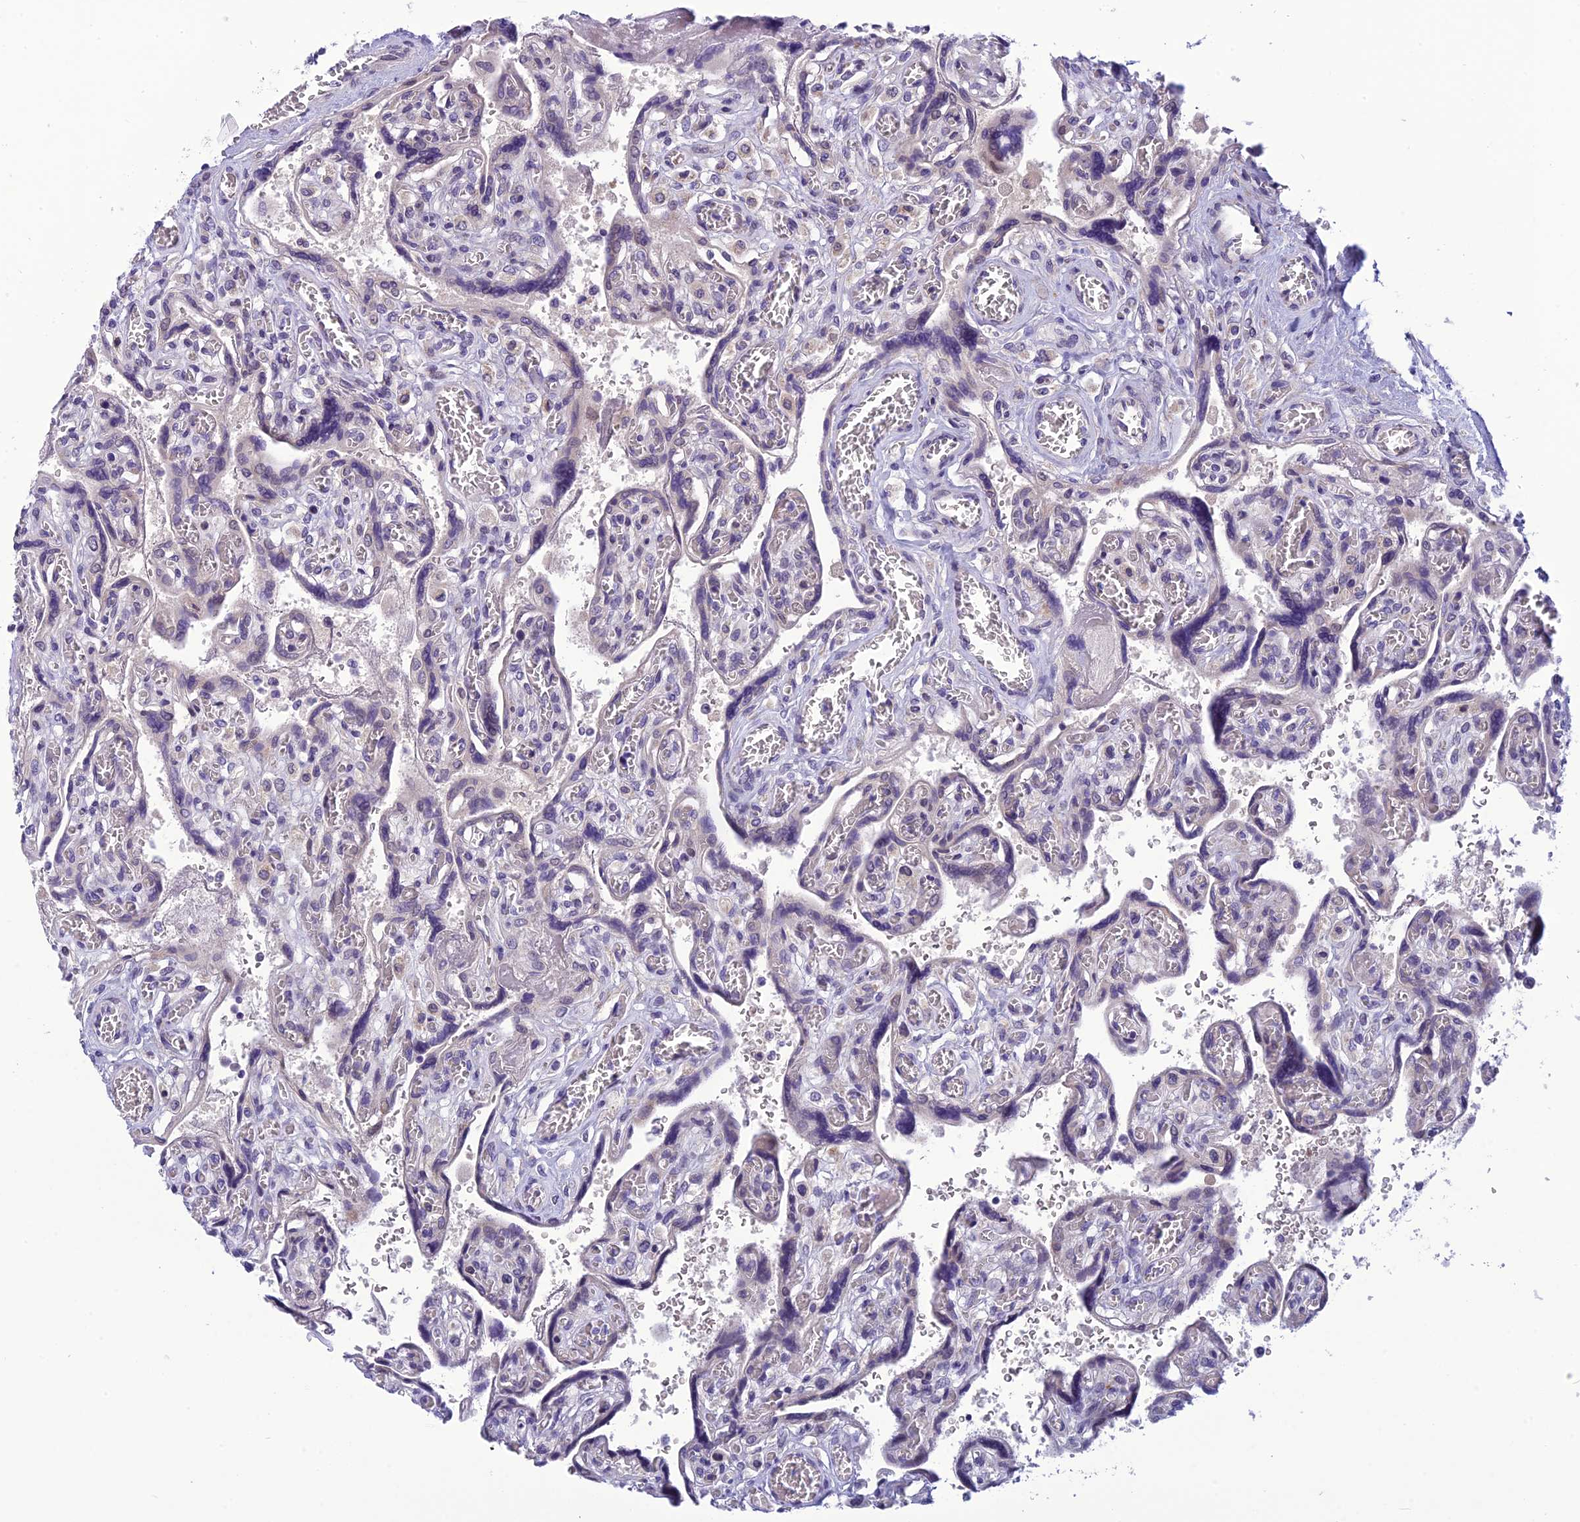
{"staining": {"intensity": "moderate", "quantity": "<25%", "location": "cytoplasmic/membranous"}, "tissue": "placenta", "cell_type": "Decidual cells", "image_type": "normal", "snomed": [{"axis": "morphology", "description": "Normal tissue, NOS"}, {"axis": "topography", "description": "Placenta"}], "caption": "Placenta stained for a protein (brown) displays moderate cytoplasmic/membranous positive staining in about <25% of decidual cells.", "gene": "PSMF1", "patient": {"sex": "female", "age": 39}}